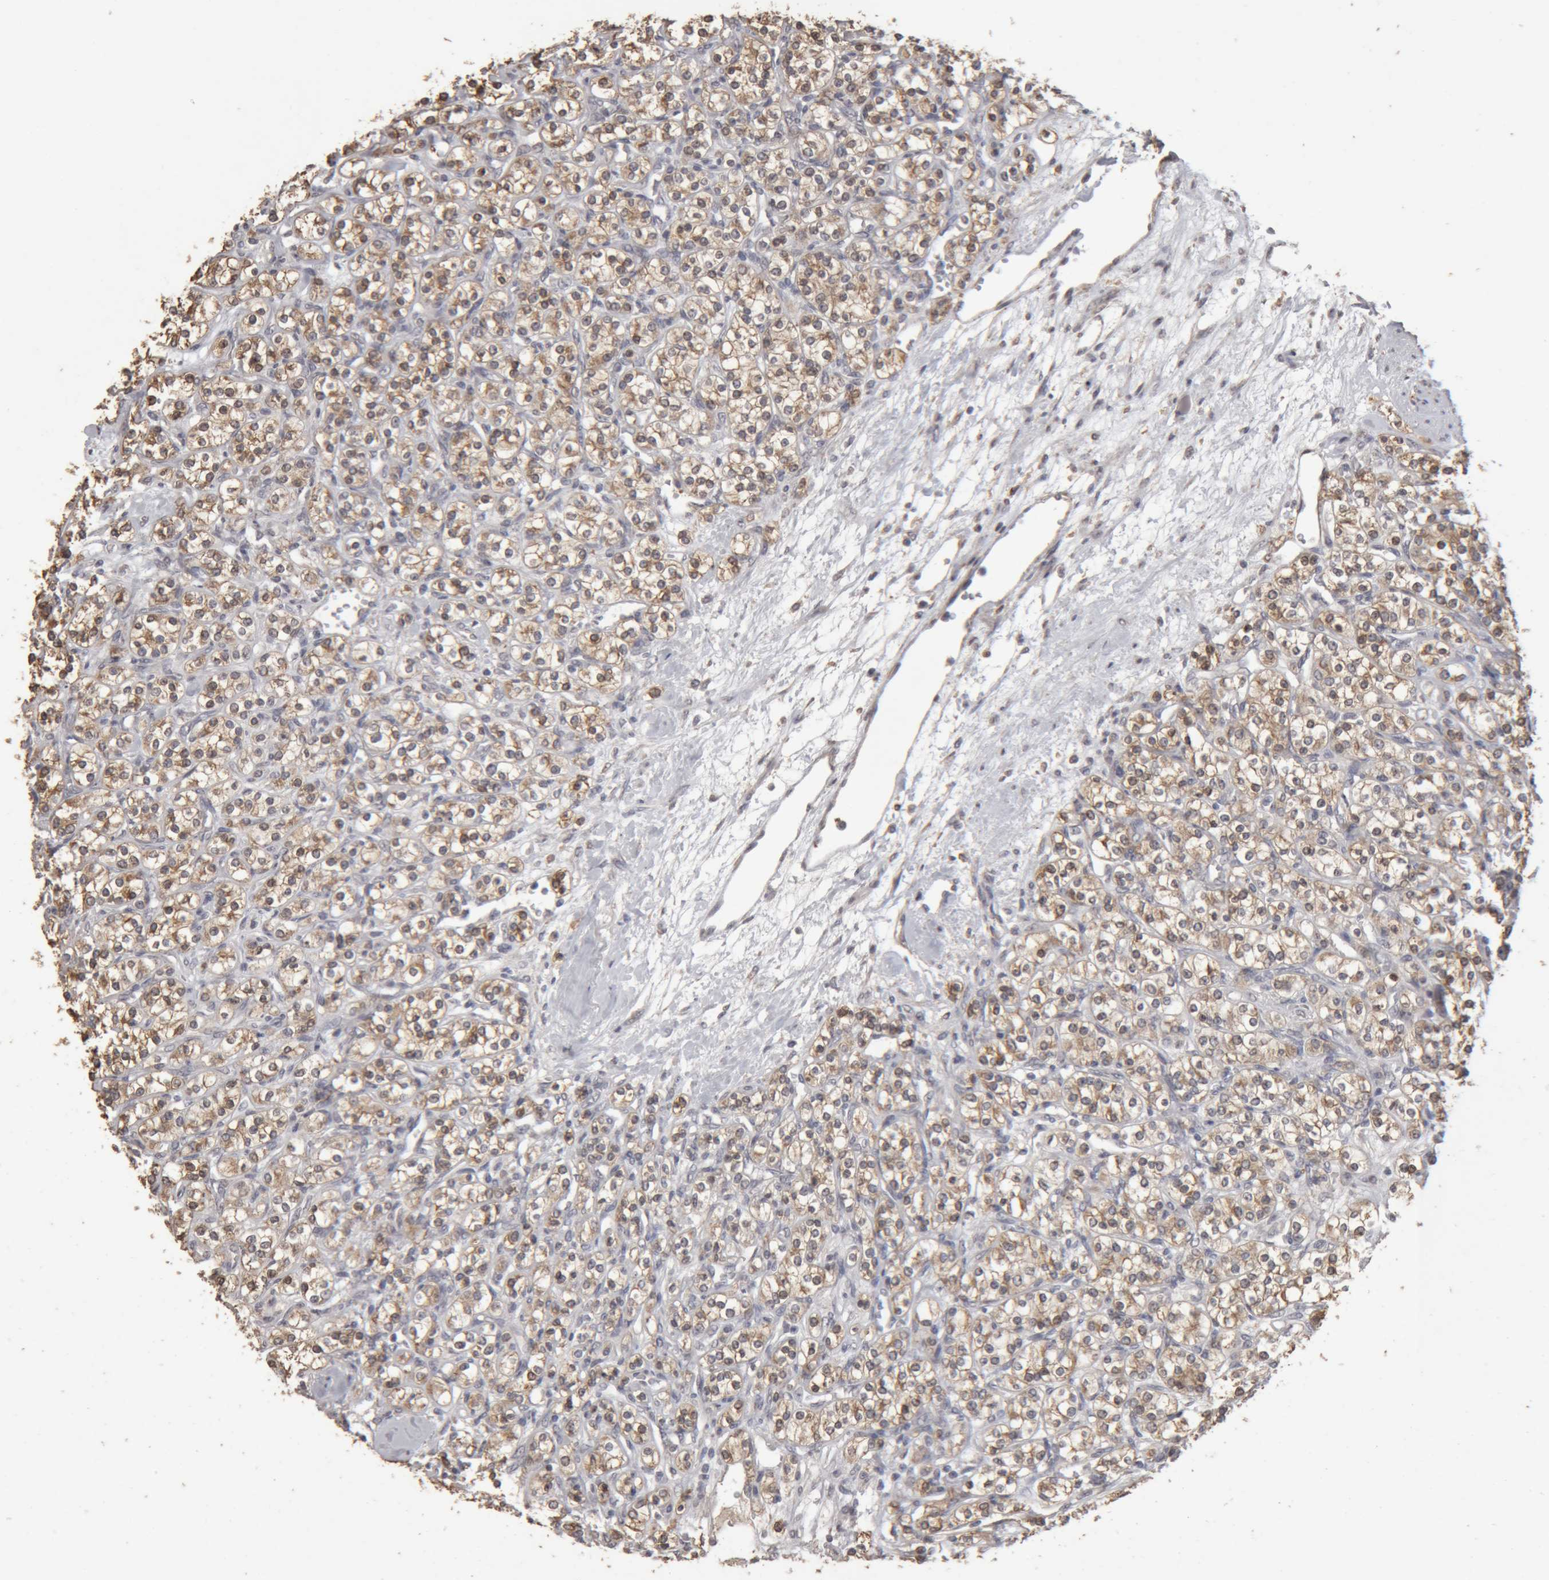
{"staining": {"intensity": "moderate", "quantity": ">75%", "location": "cytoplasmic/membranous"}, "tissue": "renal cancer", "cell_type": "Tumor cells", "image_type": "cancer", "snomed": [{"axis": "morphology", "description": "Adenocarcinoma, NOS"}, {"axis": "topography", "description": "Kidney"}], "caption": "A brown stain highlights moderate cytoplasmic/membranous expression of a protein in human renal cancer (adenocarcinoma) tumor cells.", "gene": "MEP1A", "patient": {"sex": "male", "age": 77}}